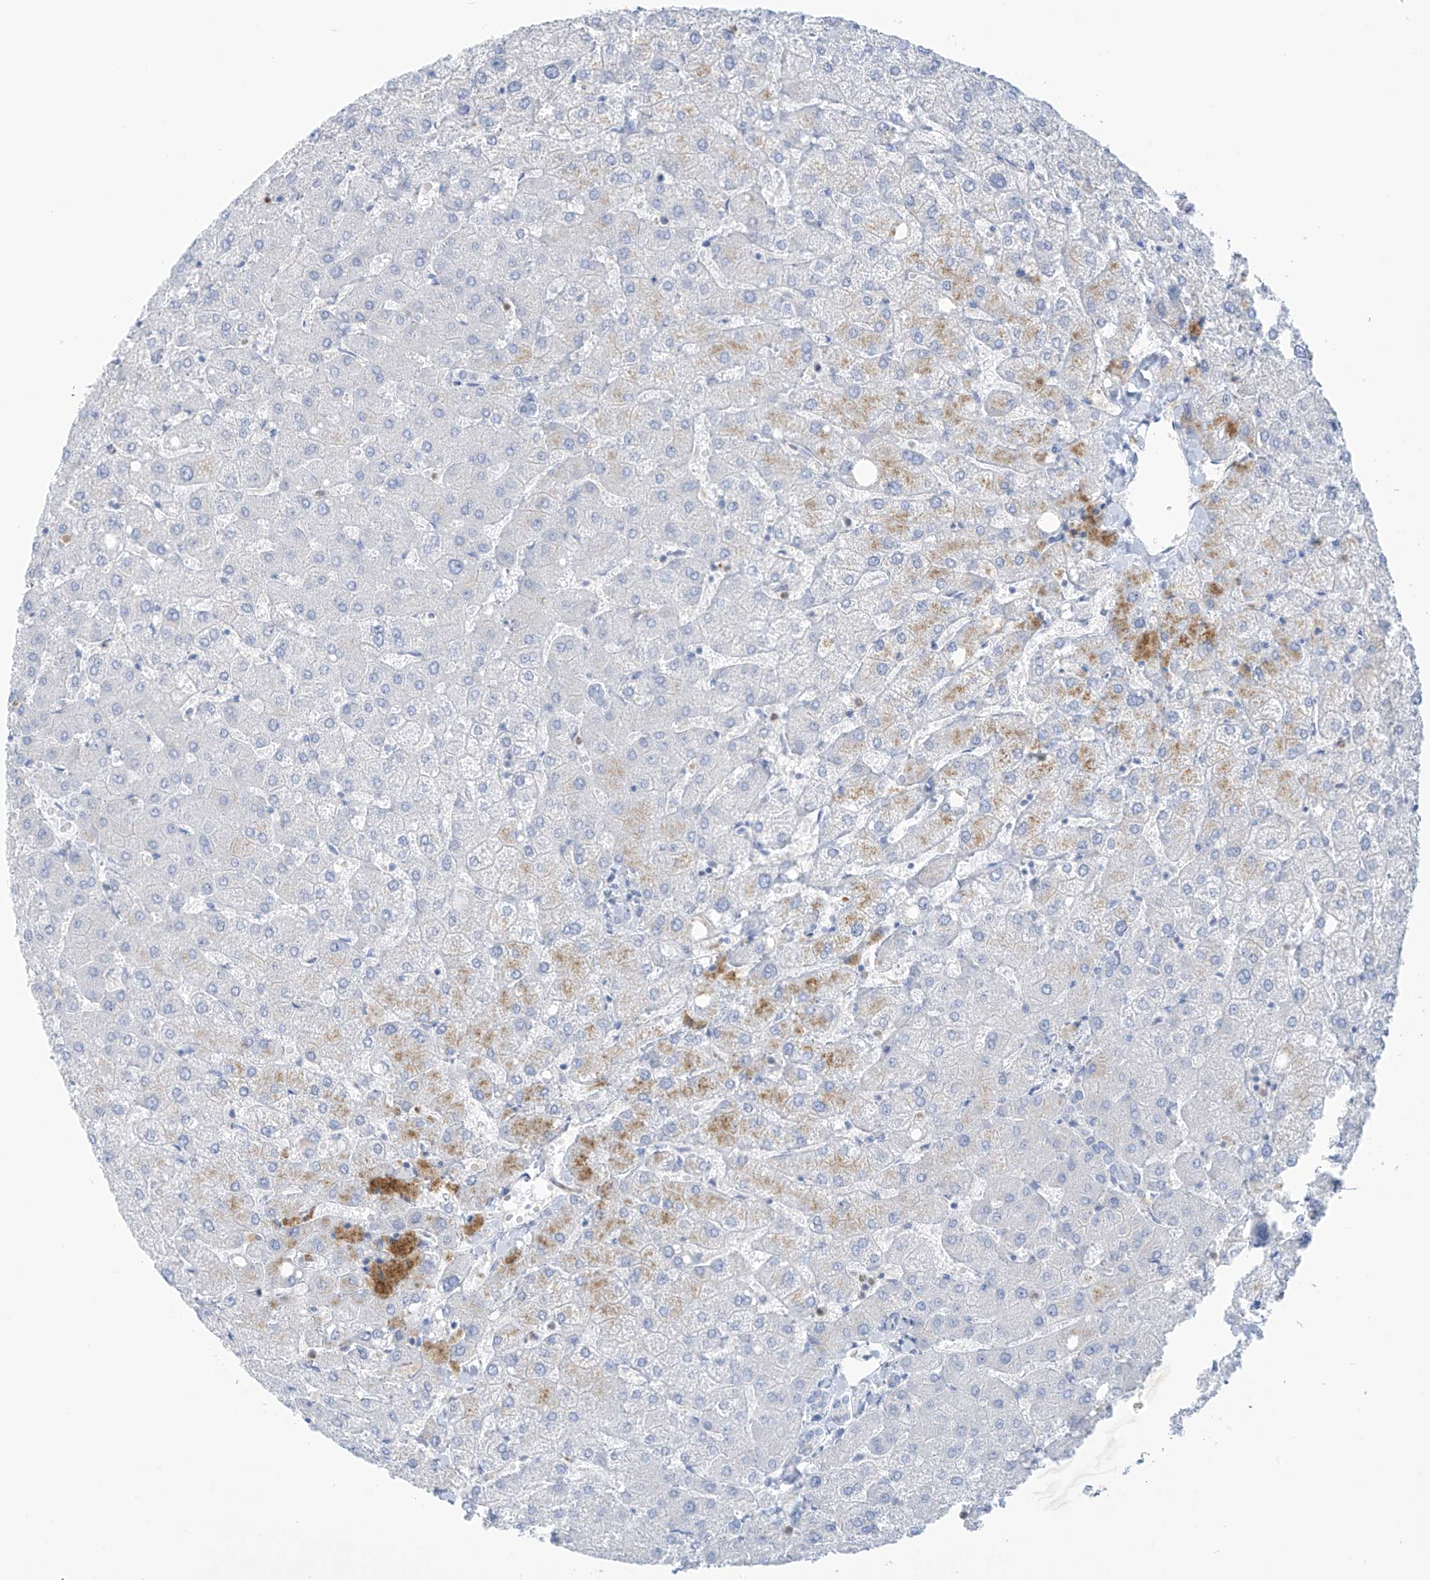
{"staining": {"intensity": "negative", "quantity": "none", "location": "none"}, "tissue": "liver", "cell_type": "Cholangiocytes", "image_type": "normal", "snomed": [{"axis": "morphology", "description": "Normal tissue, NOS"}, {"axis": "topography", "description": "Liver"}], "caption": "The image reveals no staining of cholangiocytes in unremarkable liver. Nuclei are stained in blue.", "gene": "FABP2", "patient": {"sex": "female", "age": 54}}